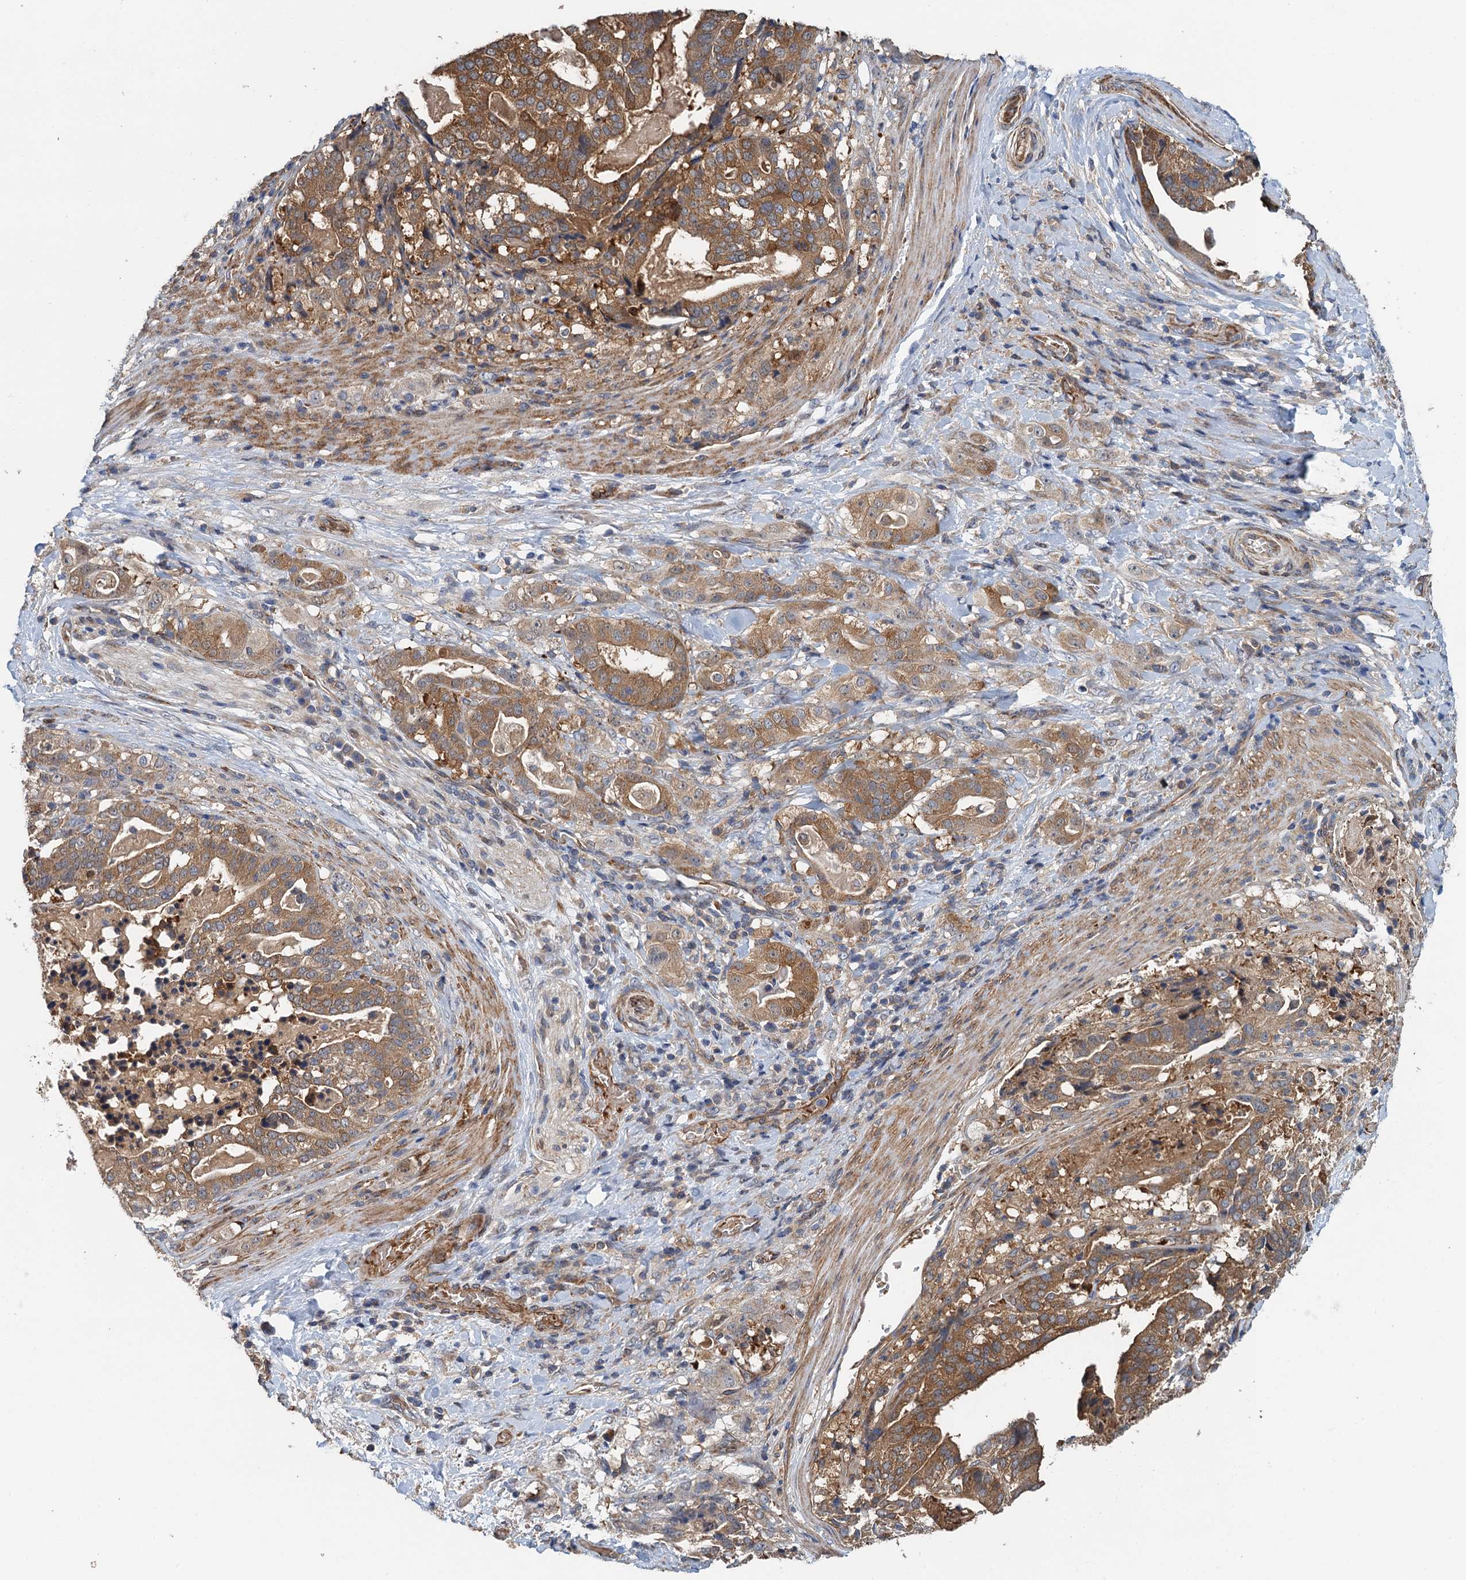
{"staining": {"intensity": "moderate", "quantity": ">75%", "location": "cytoplasmic/membranous"}, "tissue": "stomach cancer", "cell_type": "Tumor cells", "image_type": "cancer", "snomed": [{"axis": "morphology", "description": "Adenocarcinoma, NOS"}, {"axis": "topography", "description": "Stomach"}], "caption": "Immunohistochemical staining of stomach adenocarcinoma reveals medium levels of moderate cytoplasmic/membranous protein expression in approximately >75% of tumor cells.", "gene": "RSAD2", "patient": {"sex": "male", "age": 48}}